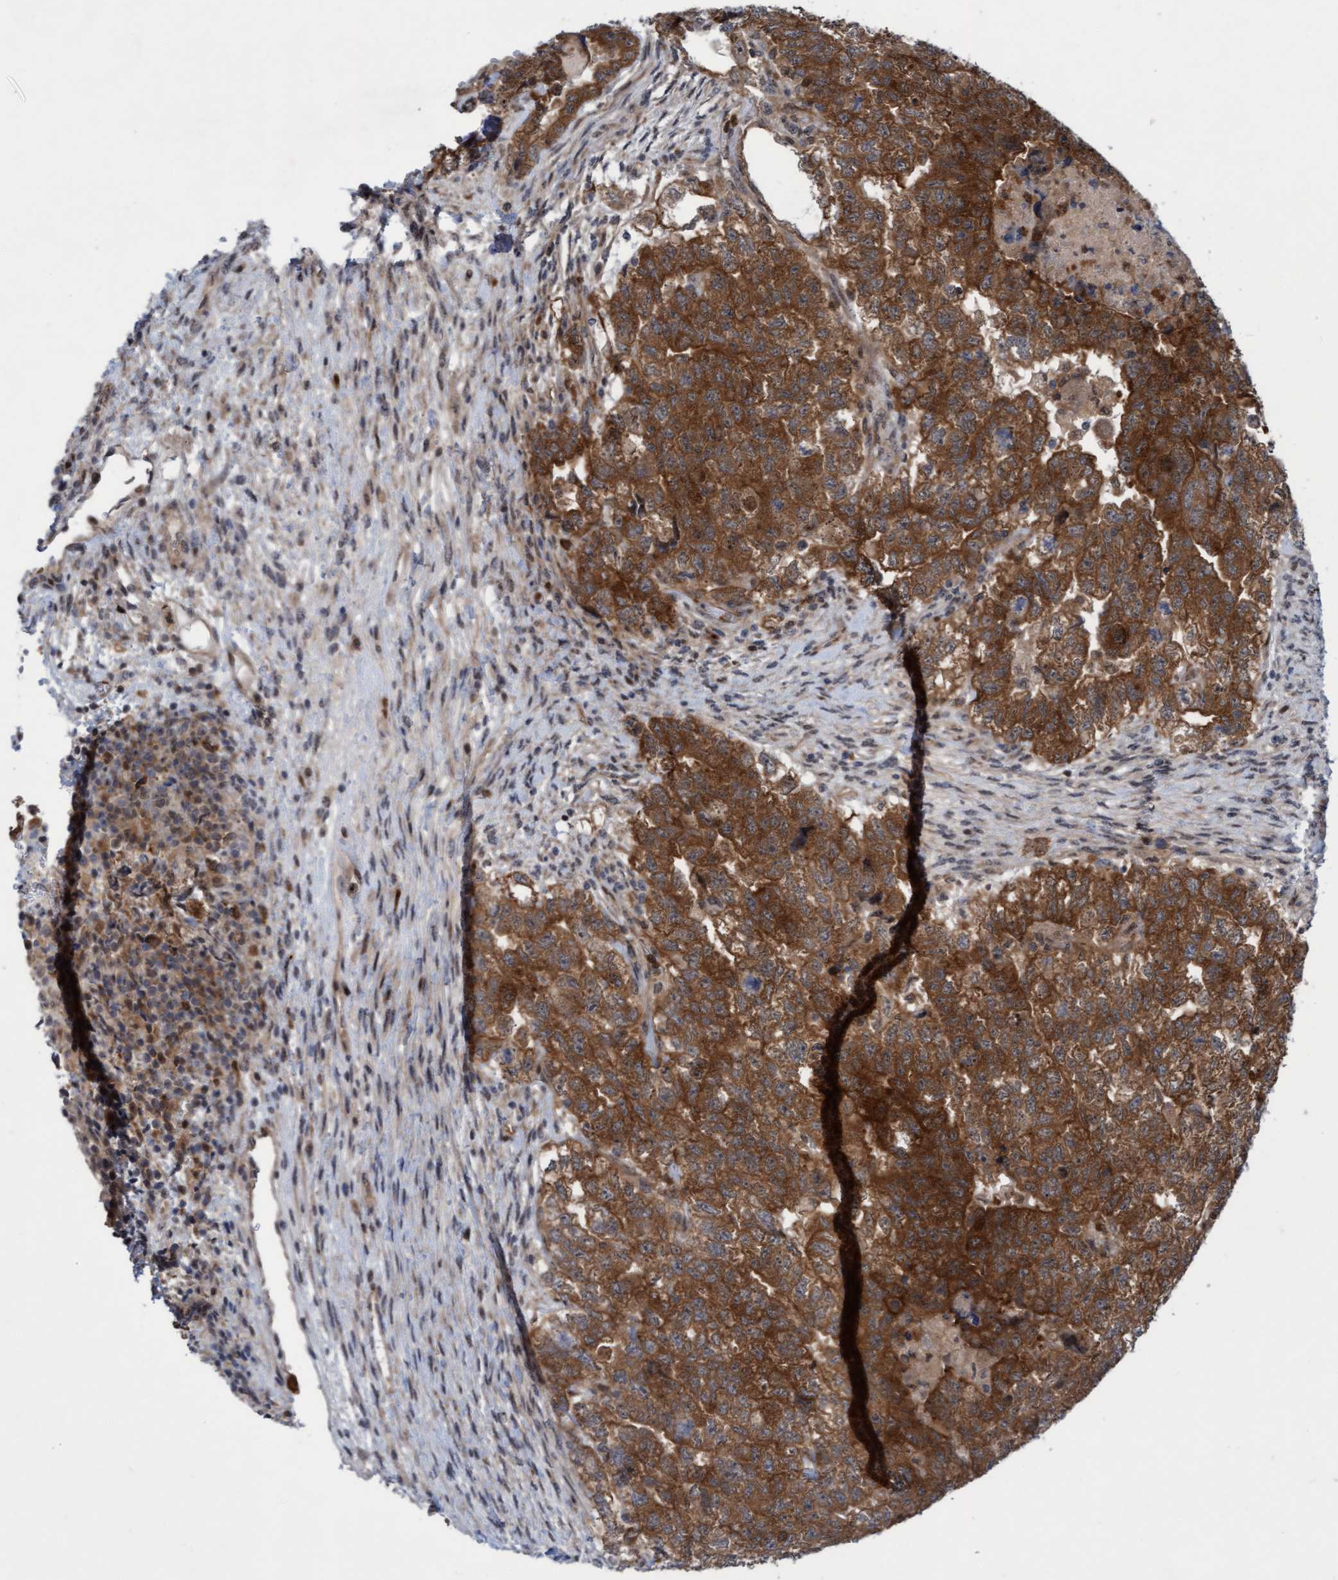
{"staining": {"intensity": "moderate", "quantity": ">75%", "location": "cytoplasmic/membranous"}, "tissue": "testis cancer", "cell_type": "Tumor cells", "image_type": "cancer", "snomed": [{"axis": "morphology", "description": "Carcinoma, Embryonal, NOS"}, {"axis": "topography", "description": "Testis"}], "caption": "Immunohistochemistry of testis cancer exhibits medium levels of moderate cytoplasmic/membranous positivity in approximately >75% of tumor cells.", "gene": "RAP1GAP2", "patient": {"sex": "male", "age": 36}}